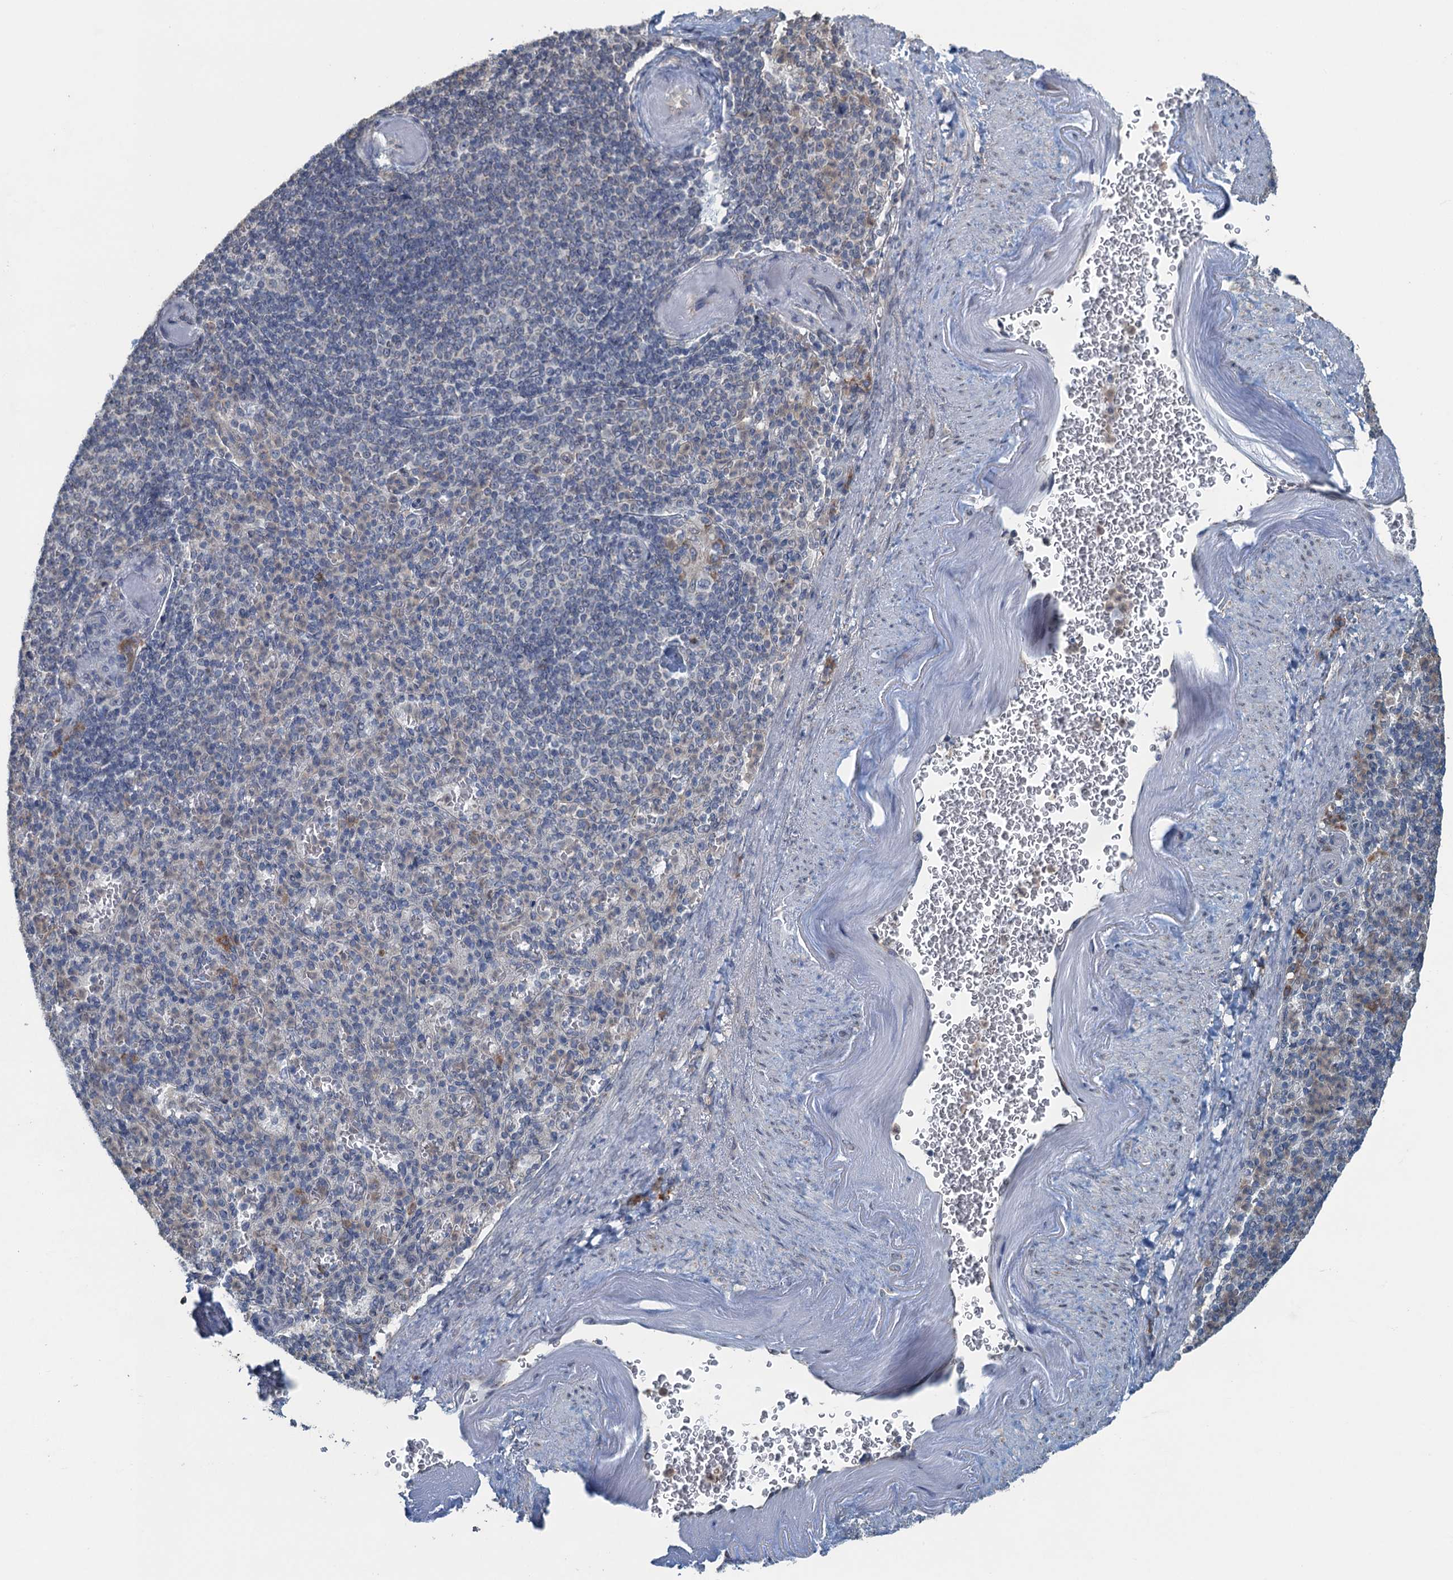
{"staining": {"intensity": "moderate", "quantity": "<25%", "location": "cytoplasmic/membranous"}, "tissue": "spleen", "cell_type": "Cells in red pulp", "image_type": "normal", "snomed": [{"axis": "morphology", "description": "Normal tissue, NOS"}, {"axis": "topography", "description": "Spleen"}], "caption": "Protein expression by immunohistochemistry (IHC) demonstrates moderate cytoplasmic/membranous expression in approximately <25% of cells in red pulp in unremarkable spleen.", "gene": "TEX35", "patient": {"sex": "female", "age": 74}}